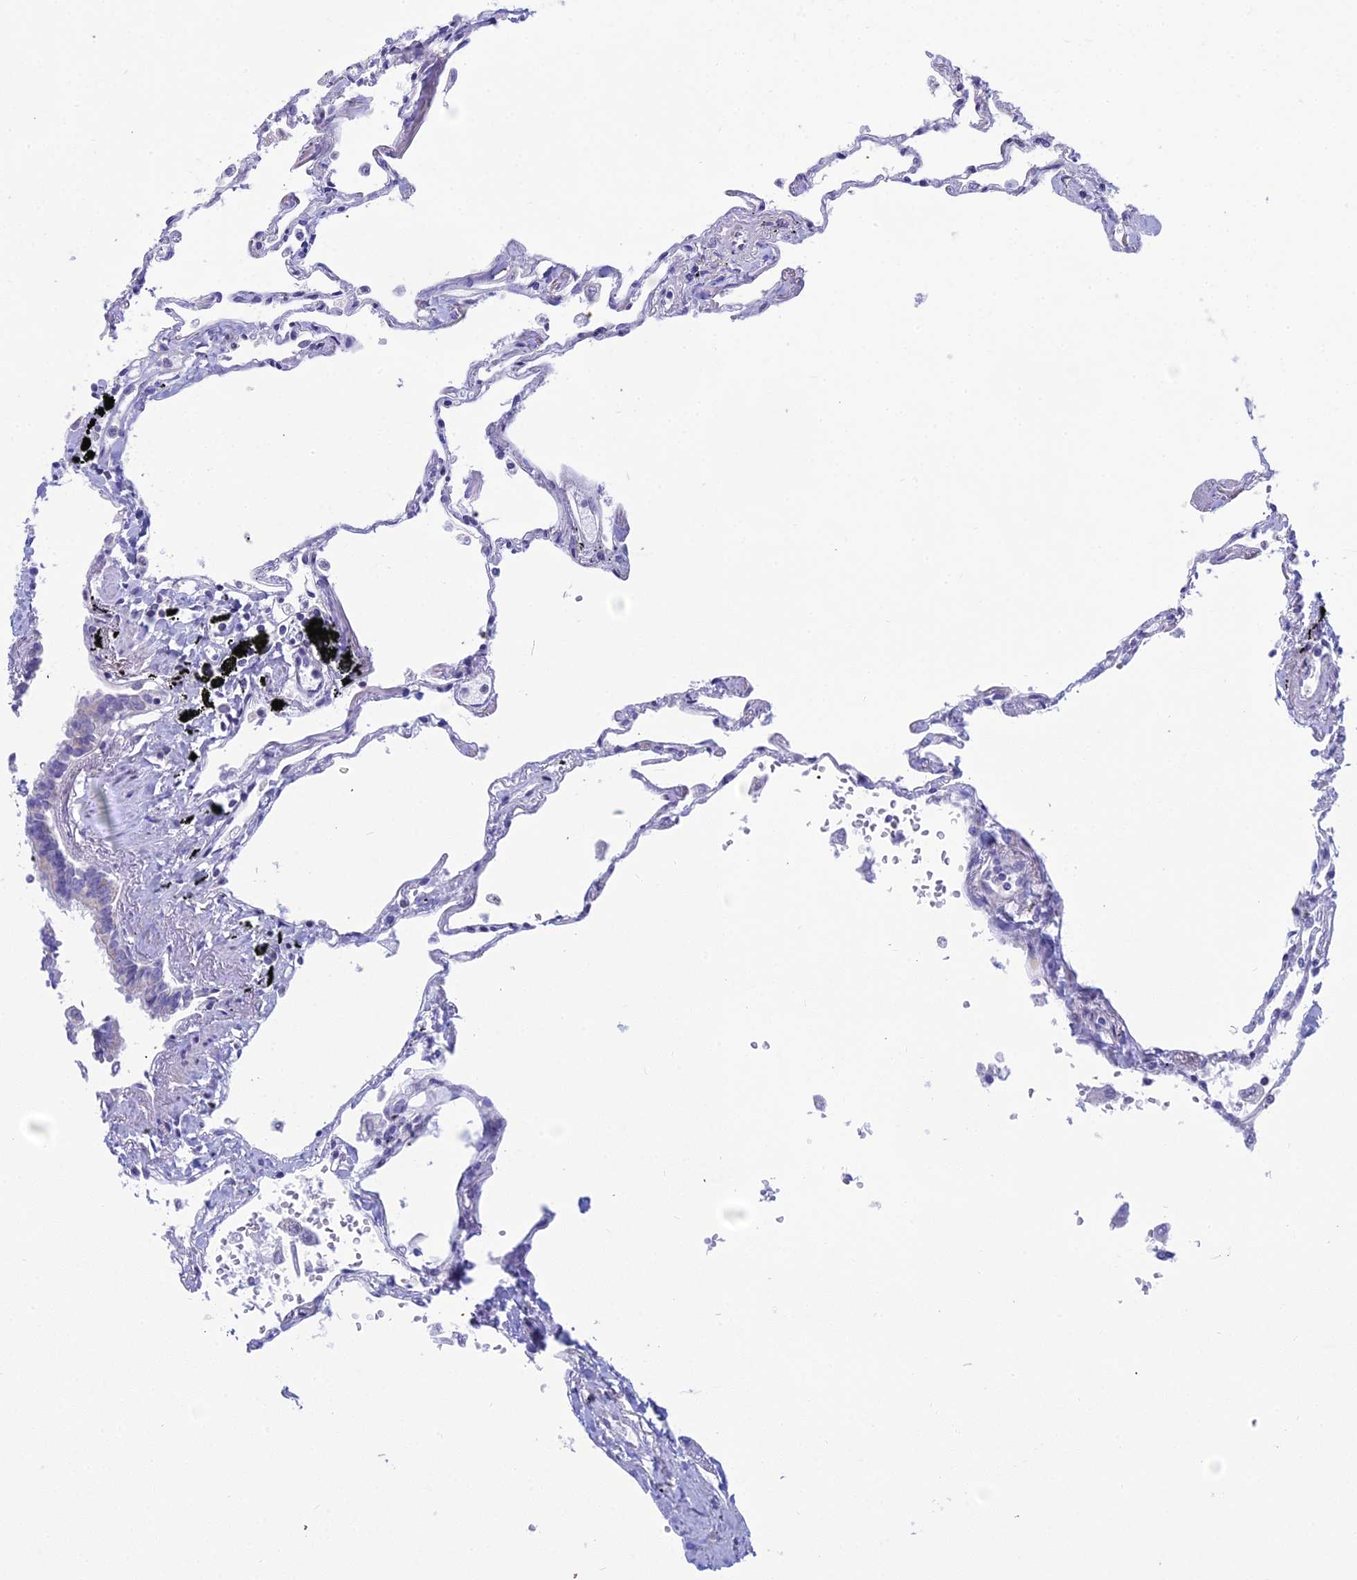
{"staining": {"intensity": "negative", "quantity": "none", "location": "none"}, "tissue": "lung", "cell_type": "Alveolar cells", "image_type": "normal", "snomed": [{"axis": "morphology", "description": "Normal tissue, NOS"}, {"axis": "topography", "description": "Lung"}], "caption": "This is a image of immunohistochemistry (IHC) staining of benign lung, which shows no expression in alveolar cells. (Brightfield microscopy of DAB immunohistochemistry at high magnification).", "gene": "PRR13", "patient": {"sex": "female", "age": 67}}